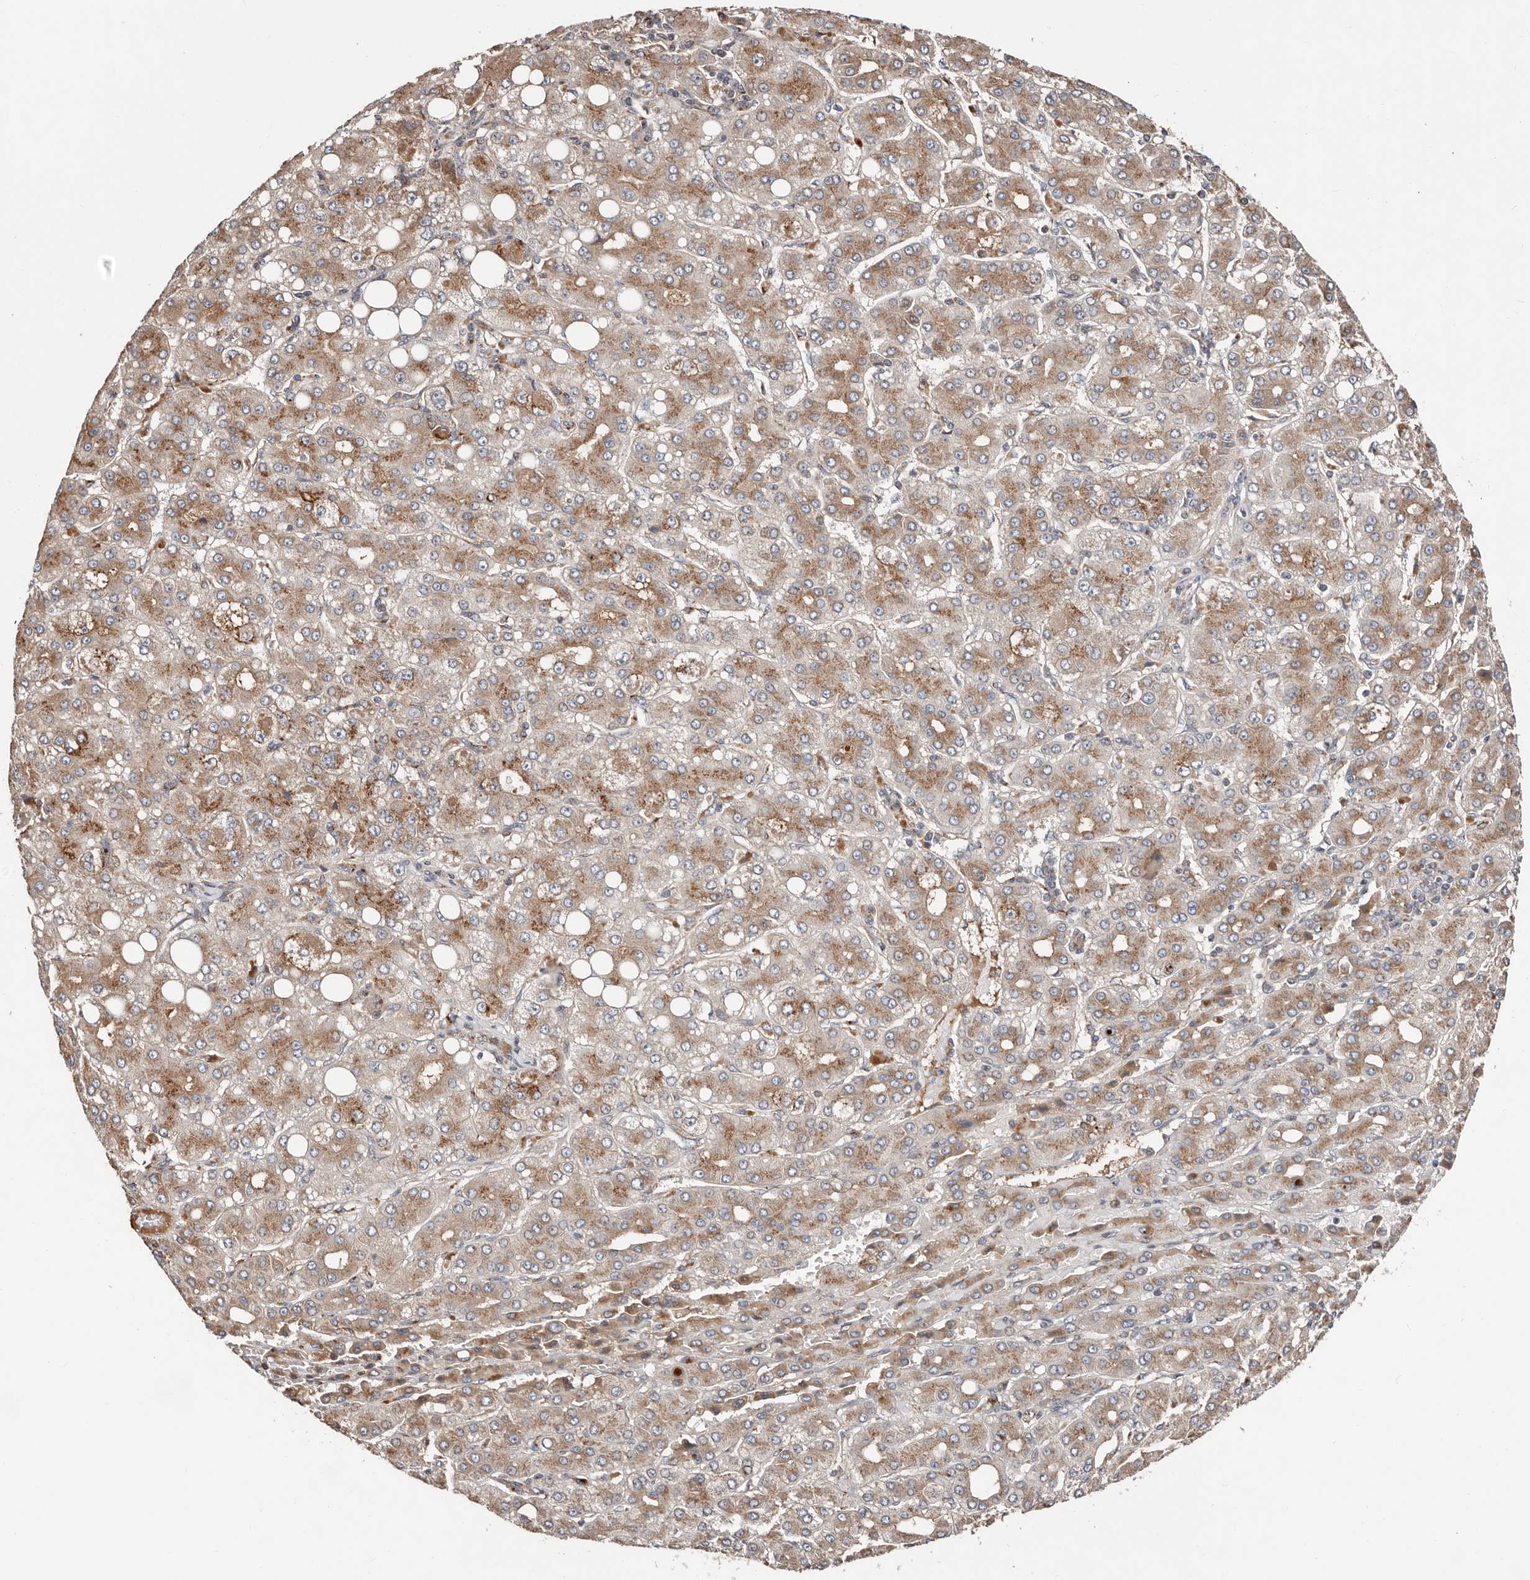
{"staining": {"intensity": "moderate", "quantity": ">75%", "location": "cytoplasmic/membranous"}, "tissue": "liver cancer", "cell_type": "Tumor cells", "image_type": "cancer", "snomed": [{"axis": "morphology", "description": "Carcinoma, Hepatocellular, NOS"}, {"axis": "topography", "description": "Liver"}], "caption": "Brown immunohistochemical staining in hepatocellular carcinoma (liver) exhibits moderate cytoplasmic/membranous positivity in approximately >75% of tumor cells. (DAB IHC, brown staining for protein, blue staining for nuclei).", "gene": "COG1", "patient": {"sex": "male", "age": 65}}